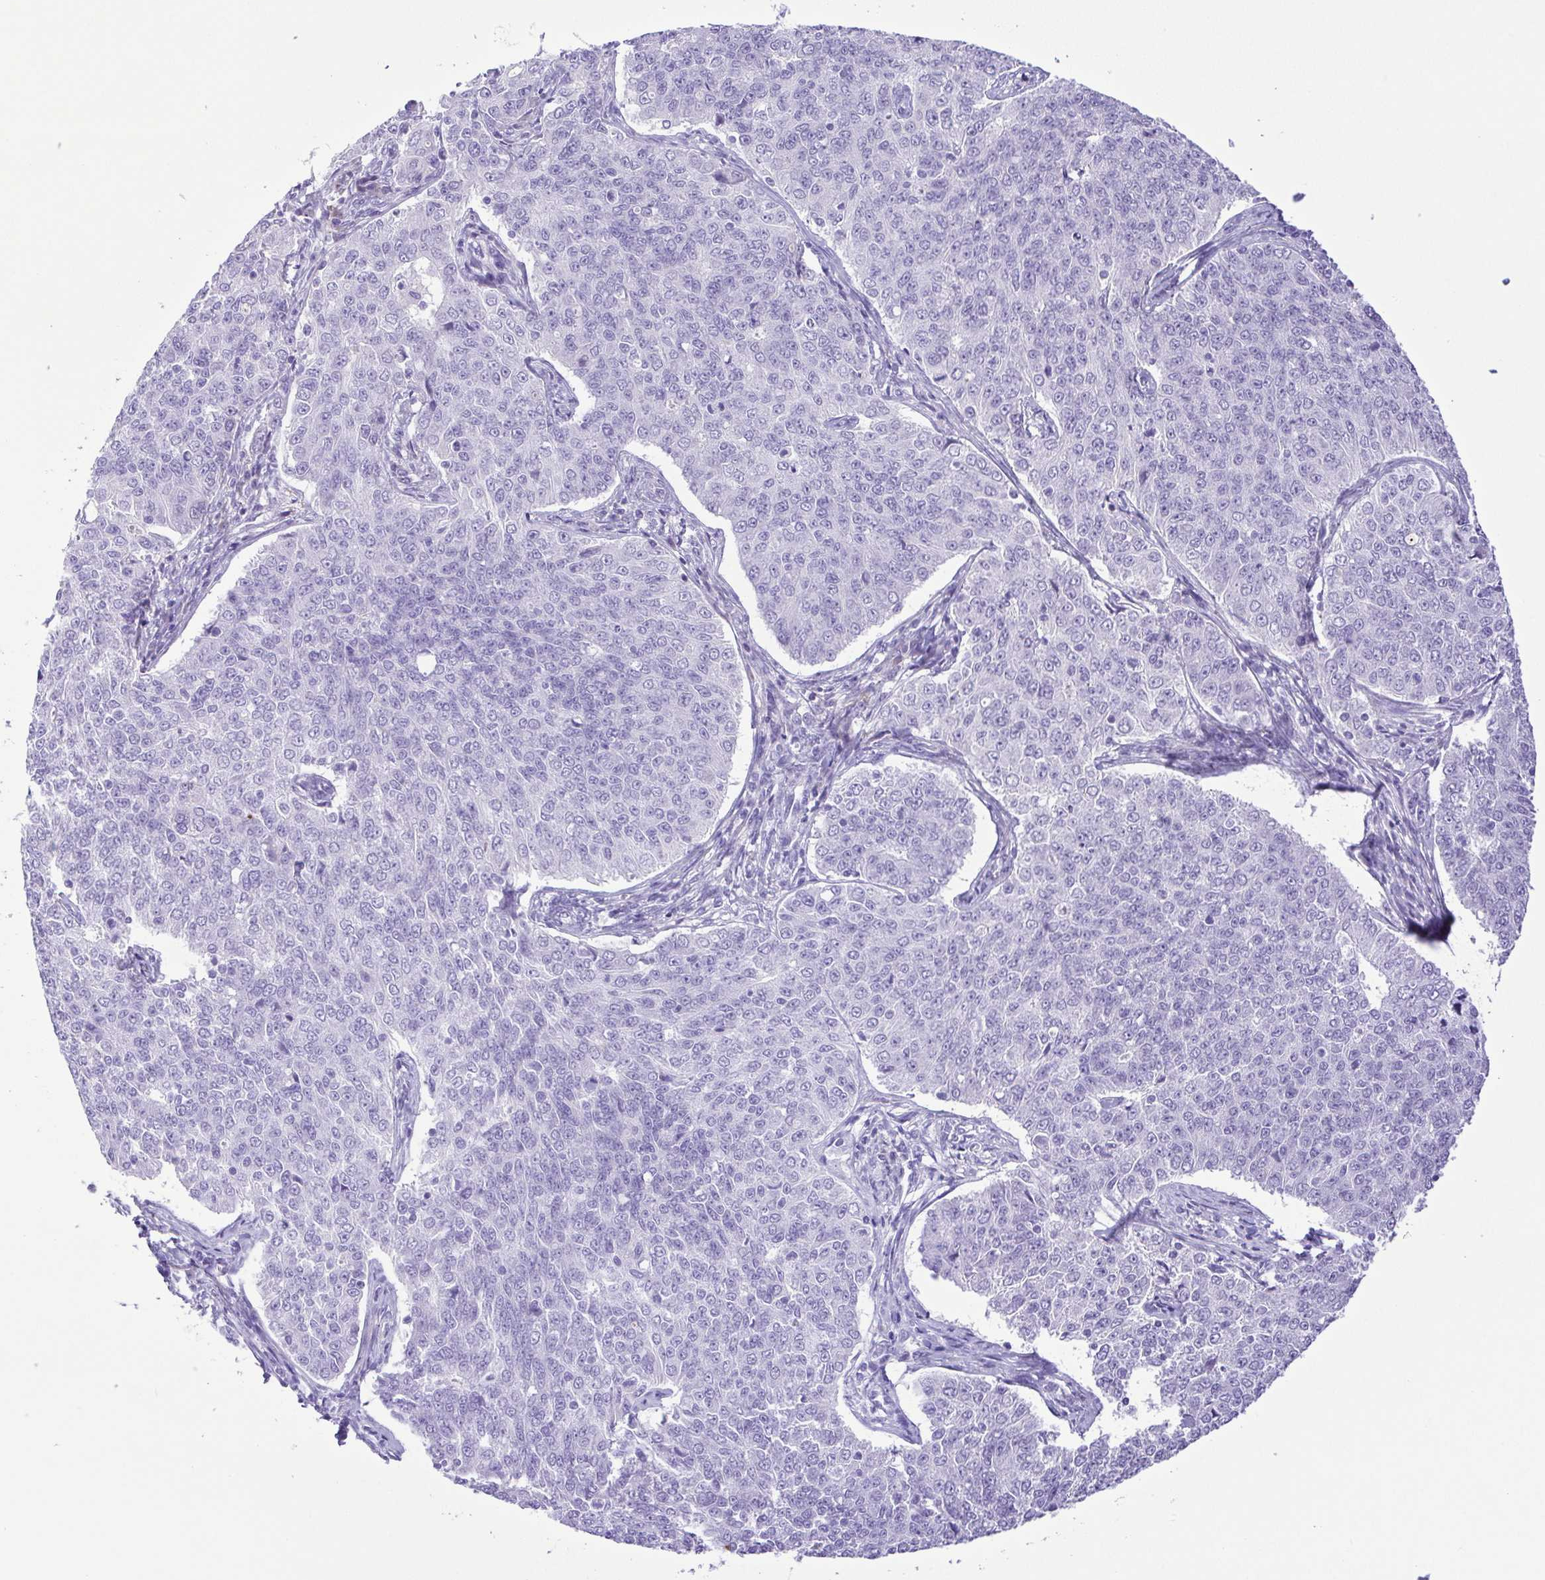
{"staining": {"intensity": "negative", "quantity": "none", "location": "none"}, "tissue": "endometrial cancer", "cell_type": "Tumor cells", "image_type": "cancer", "snomed": [{"axis": "morphology", "description": "Adenocarcinoma, NOS"}, {"axis": "topography", "description": "Endometrium"}], "caption": "Endometrial cancer stained for a protein using IHC demonstrates no expression tumor cells.", "gene": "PAK3", "patient": {"sex": "female", "age": 43}}